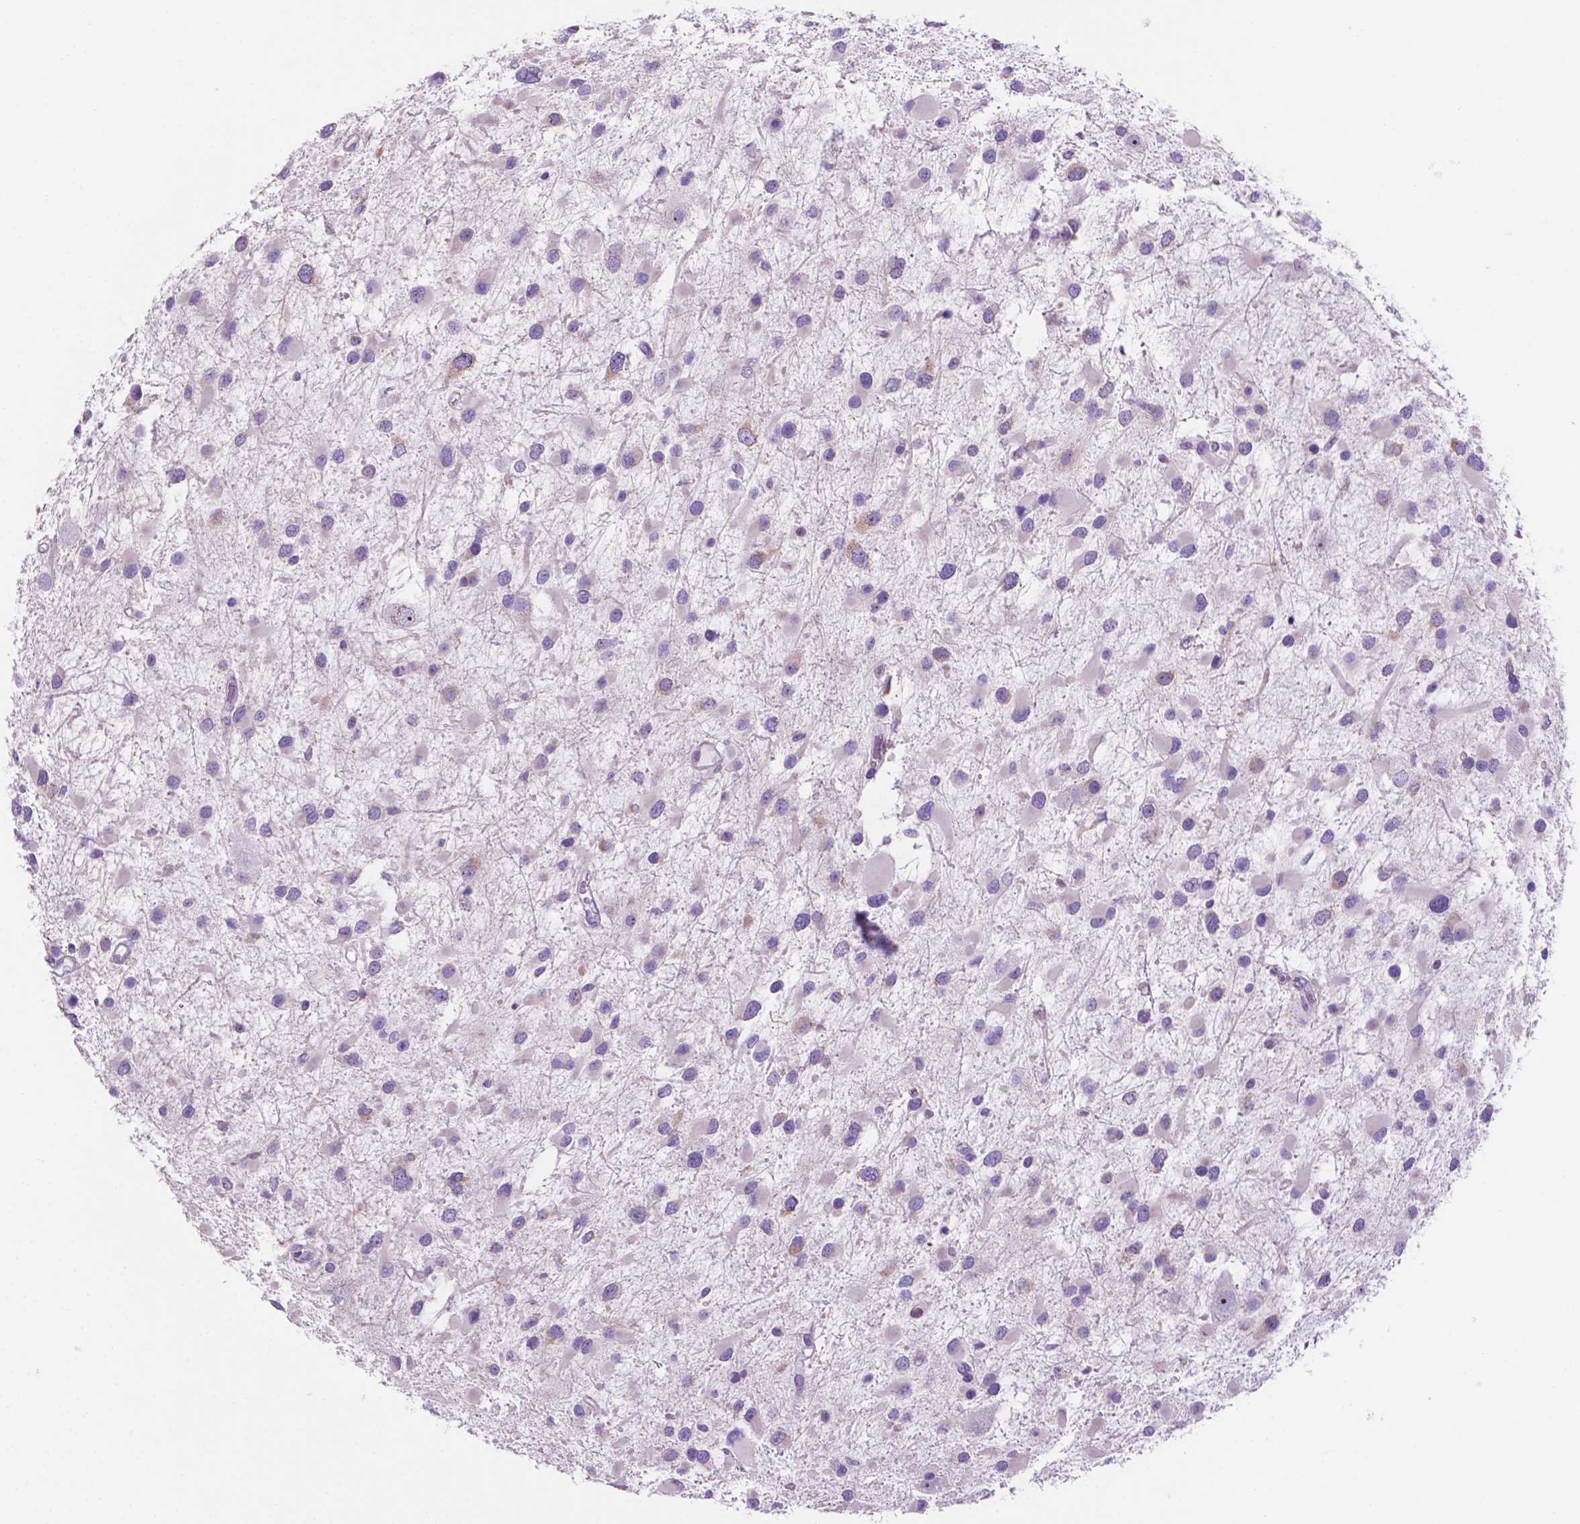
{"staining": {"intensity": "negative", "quantity": "none", "location": "none"}, "tissue": "glioma", "cell_type": "Tumor cells", "image_type": "cancer", "snomed": [{"axis": "morphology", "description": "Glioma, malignant, Low grade"}, {"axis": "topography", "description": "Brain"}], "caption": "Glioma stained for a protein using immunohistochemistry displays no expression tumor cells.", "gene": "SPDYA", "patient": {"sex": "female", "age": 32}}